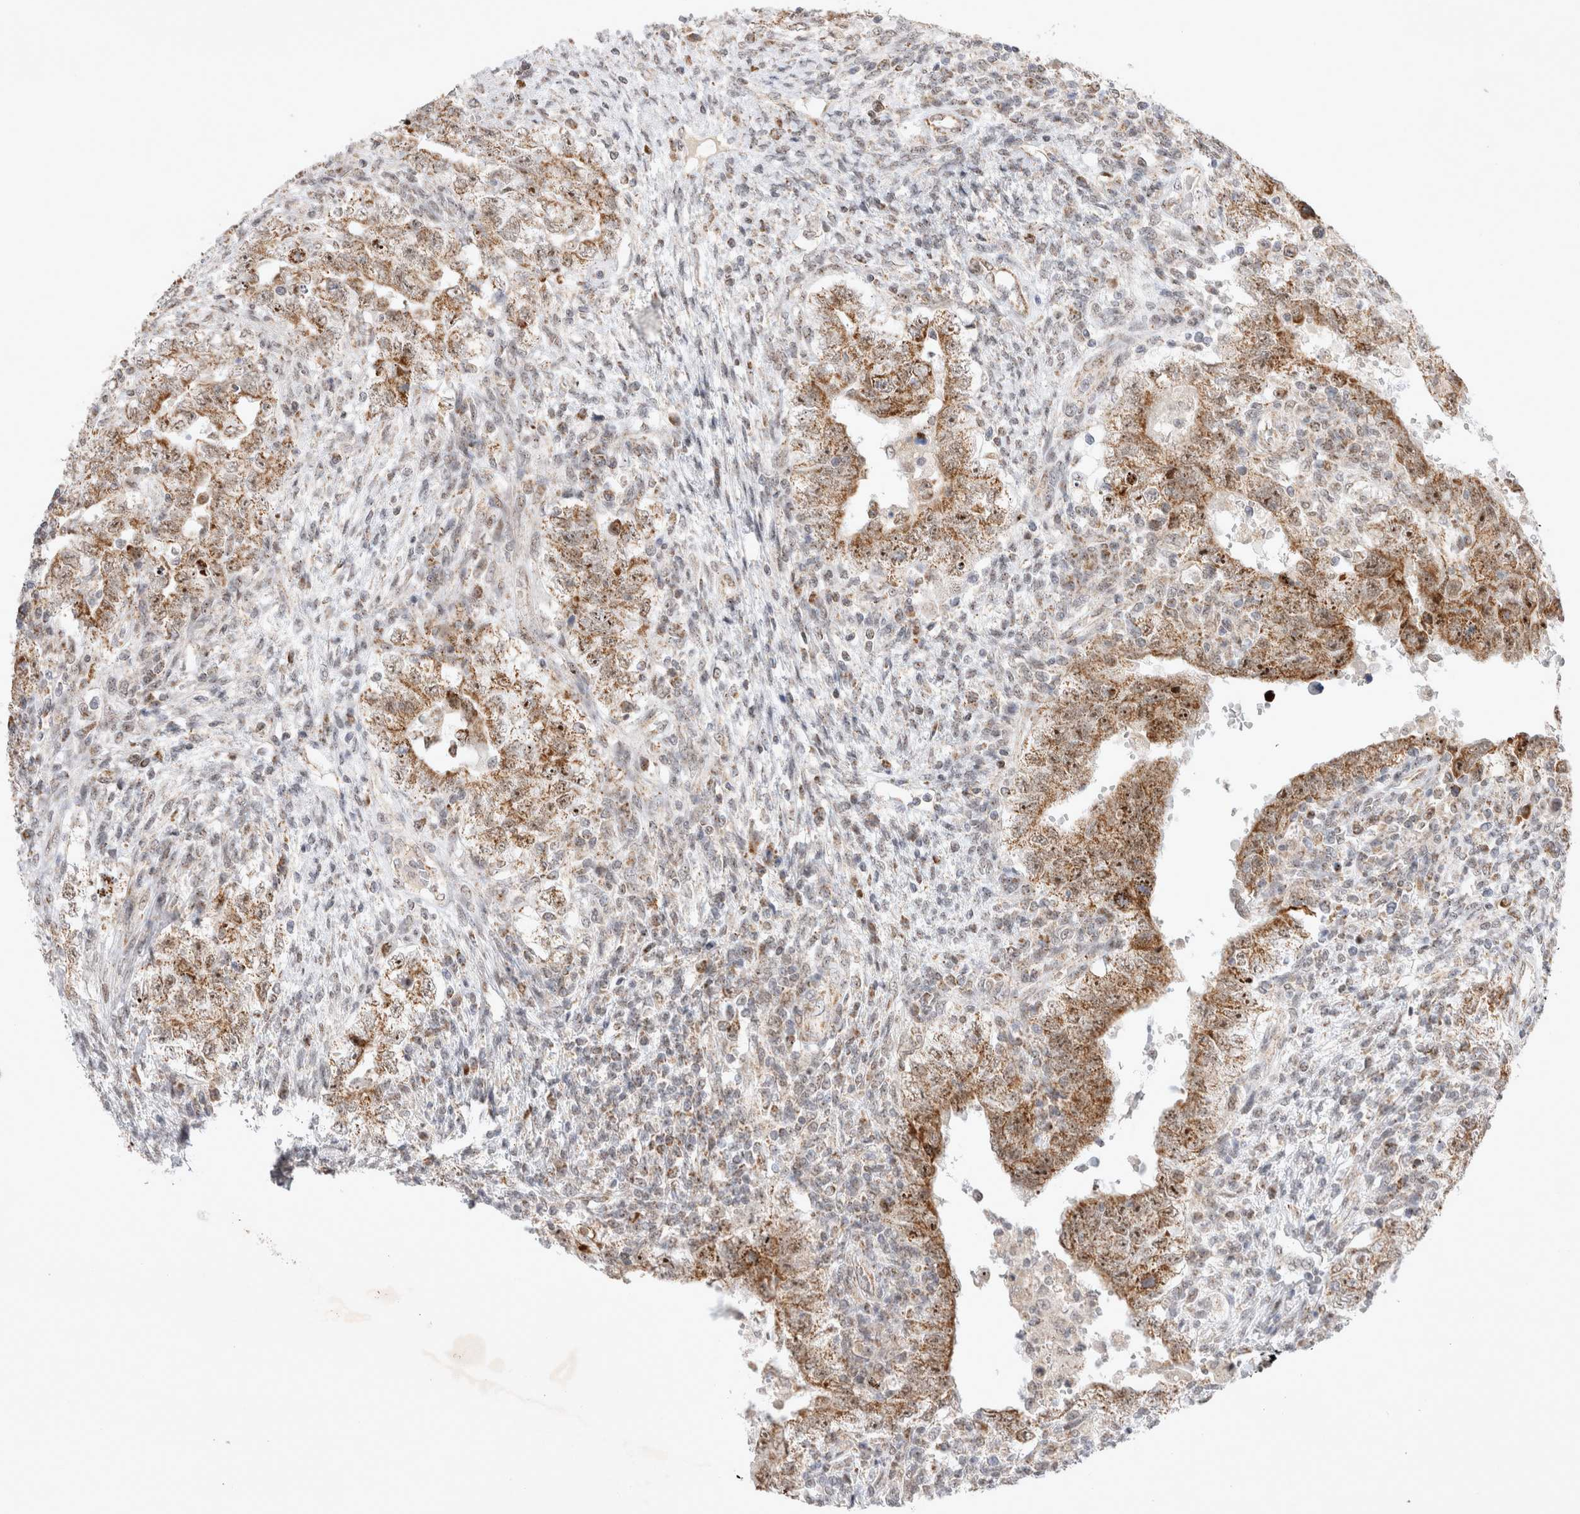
{"staining": {"intensity": "moderate", "quantity": ">75%", "location": "cytoplasmic/membranous,nuclear"}, "tissue": "testis cancer", "cell_type": "Tumor cells", "image_type": "cancer", "snomed": [{"axis": "morphology", "description": "Carcinoma, Embryonal, NOS"}, {"axis": "topography", "description": "Testis"}], "caption": "A micrograph showing moderate cytoplasmic/membranous and nuclear positivity in about >75% of tumor cells in testis cancer (embryonal carcinoma), as visualized by brown immunohistochemical staining.", "gene": "MRPL37", "patient": {"sex": "male", "age": 26}}